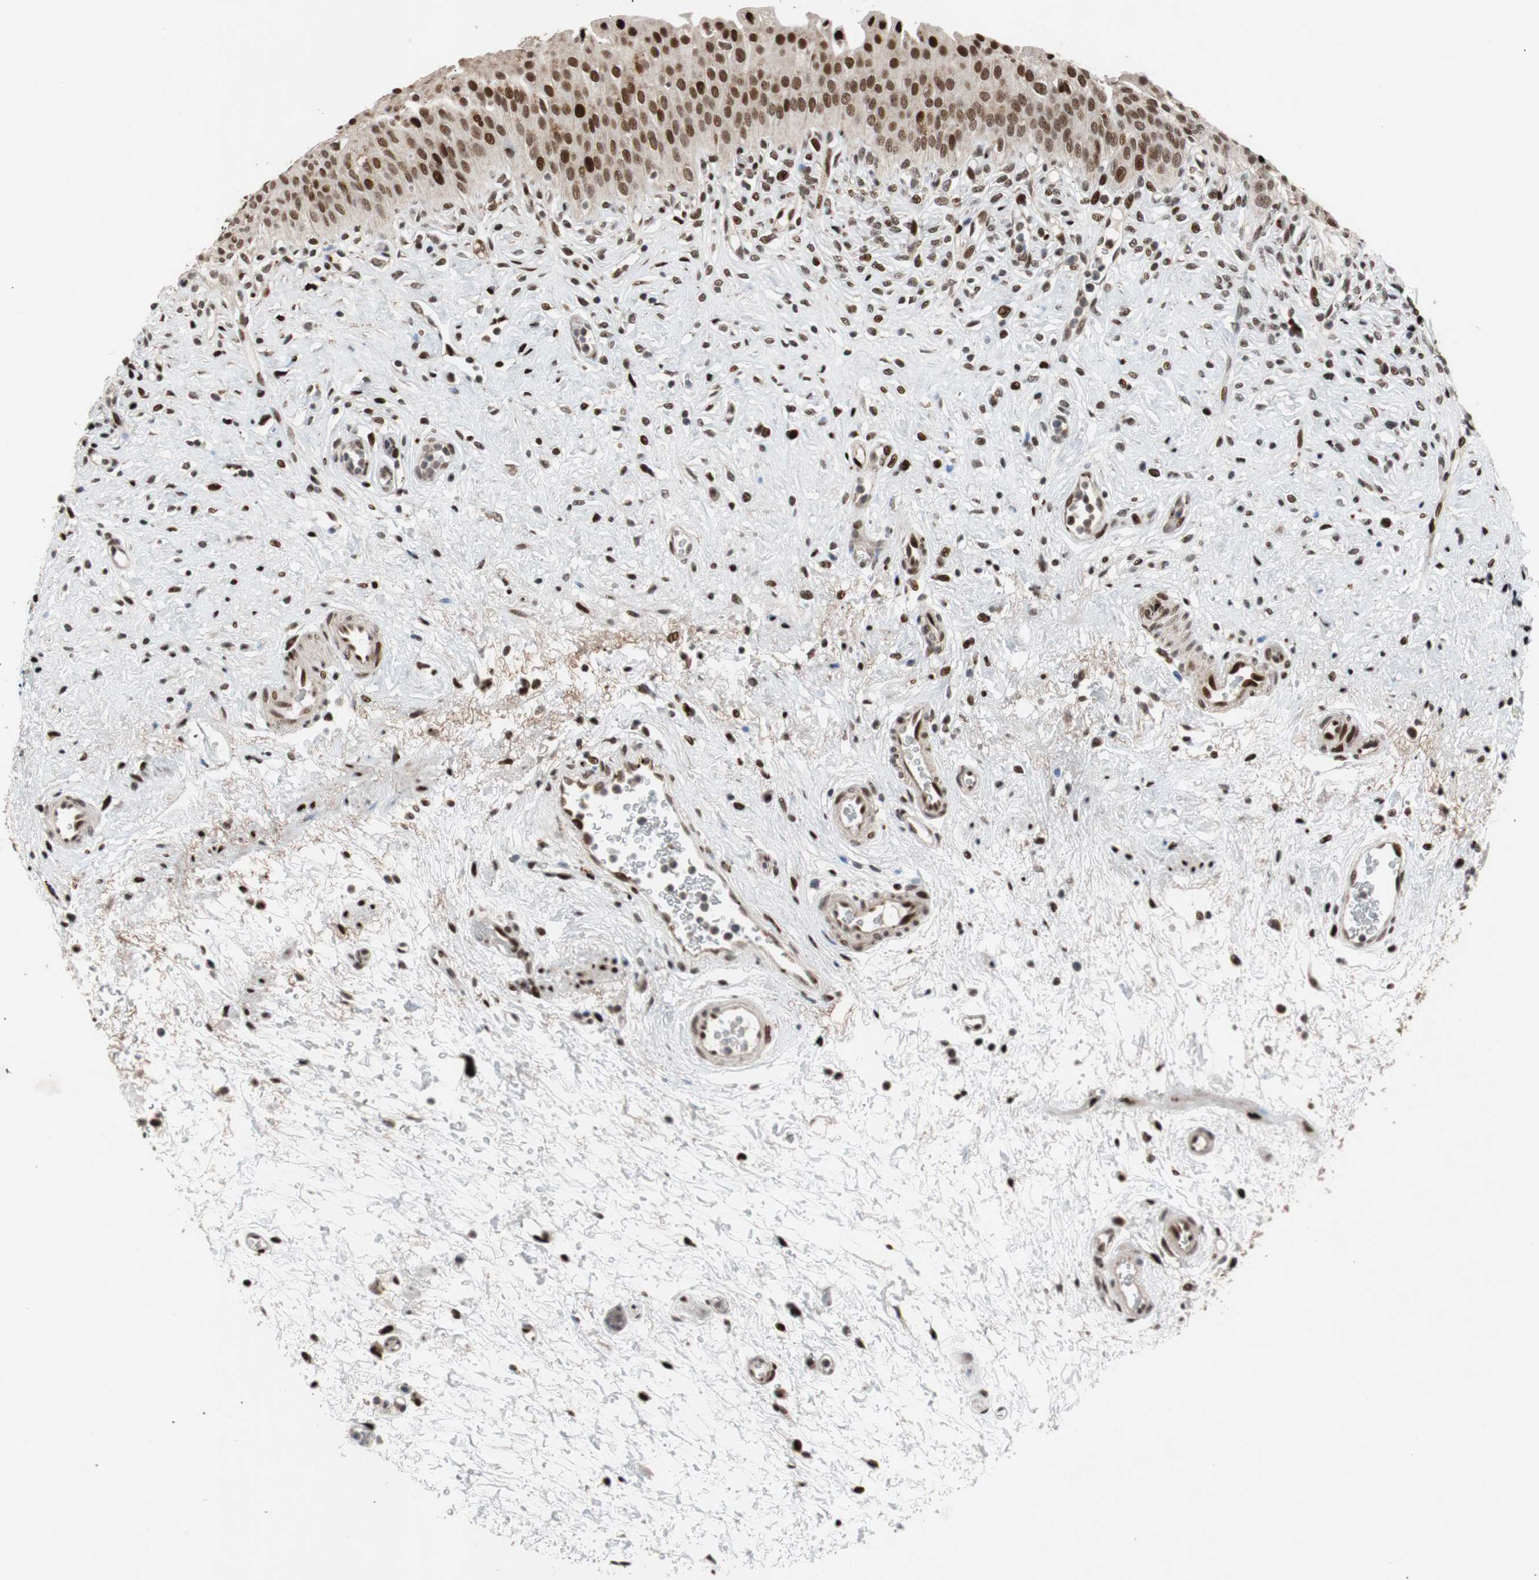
{"staining": {"intensity": "strong", "quantity": ">75%", "location": "nuclear"}, "tissue": "urinary bladder", "cell_type": "Urothelial cells", "image_type": "normal", "snomed": [{"axis": "morphology", "description": "Normal tissue, NOS"}, {"axis": "morphology", "description": "Urothelial carcinoma, High grade"}, {"axis": "topography", "description": "Urinary bladder"}], "caption": "Protein expression analysis of unremarkable urinary bladder exhibits strong nuclear staining in approximately >75% of urothelial cells. Nuclei are stained in blue.", "gene": "NBL1", "patient": {"sex": "male", "age": 46}}